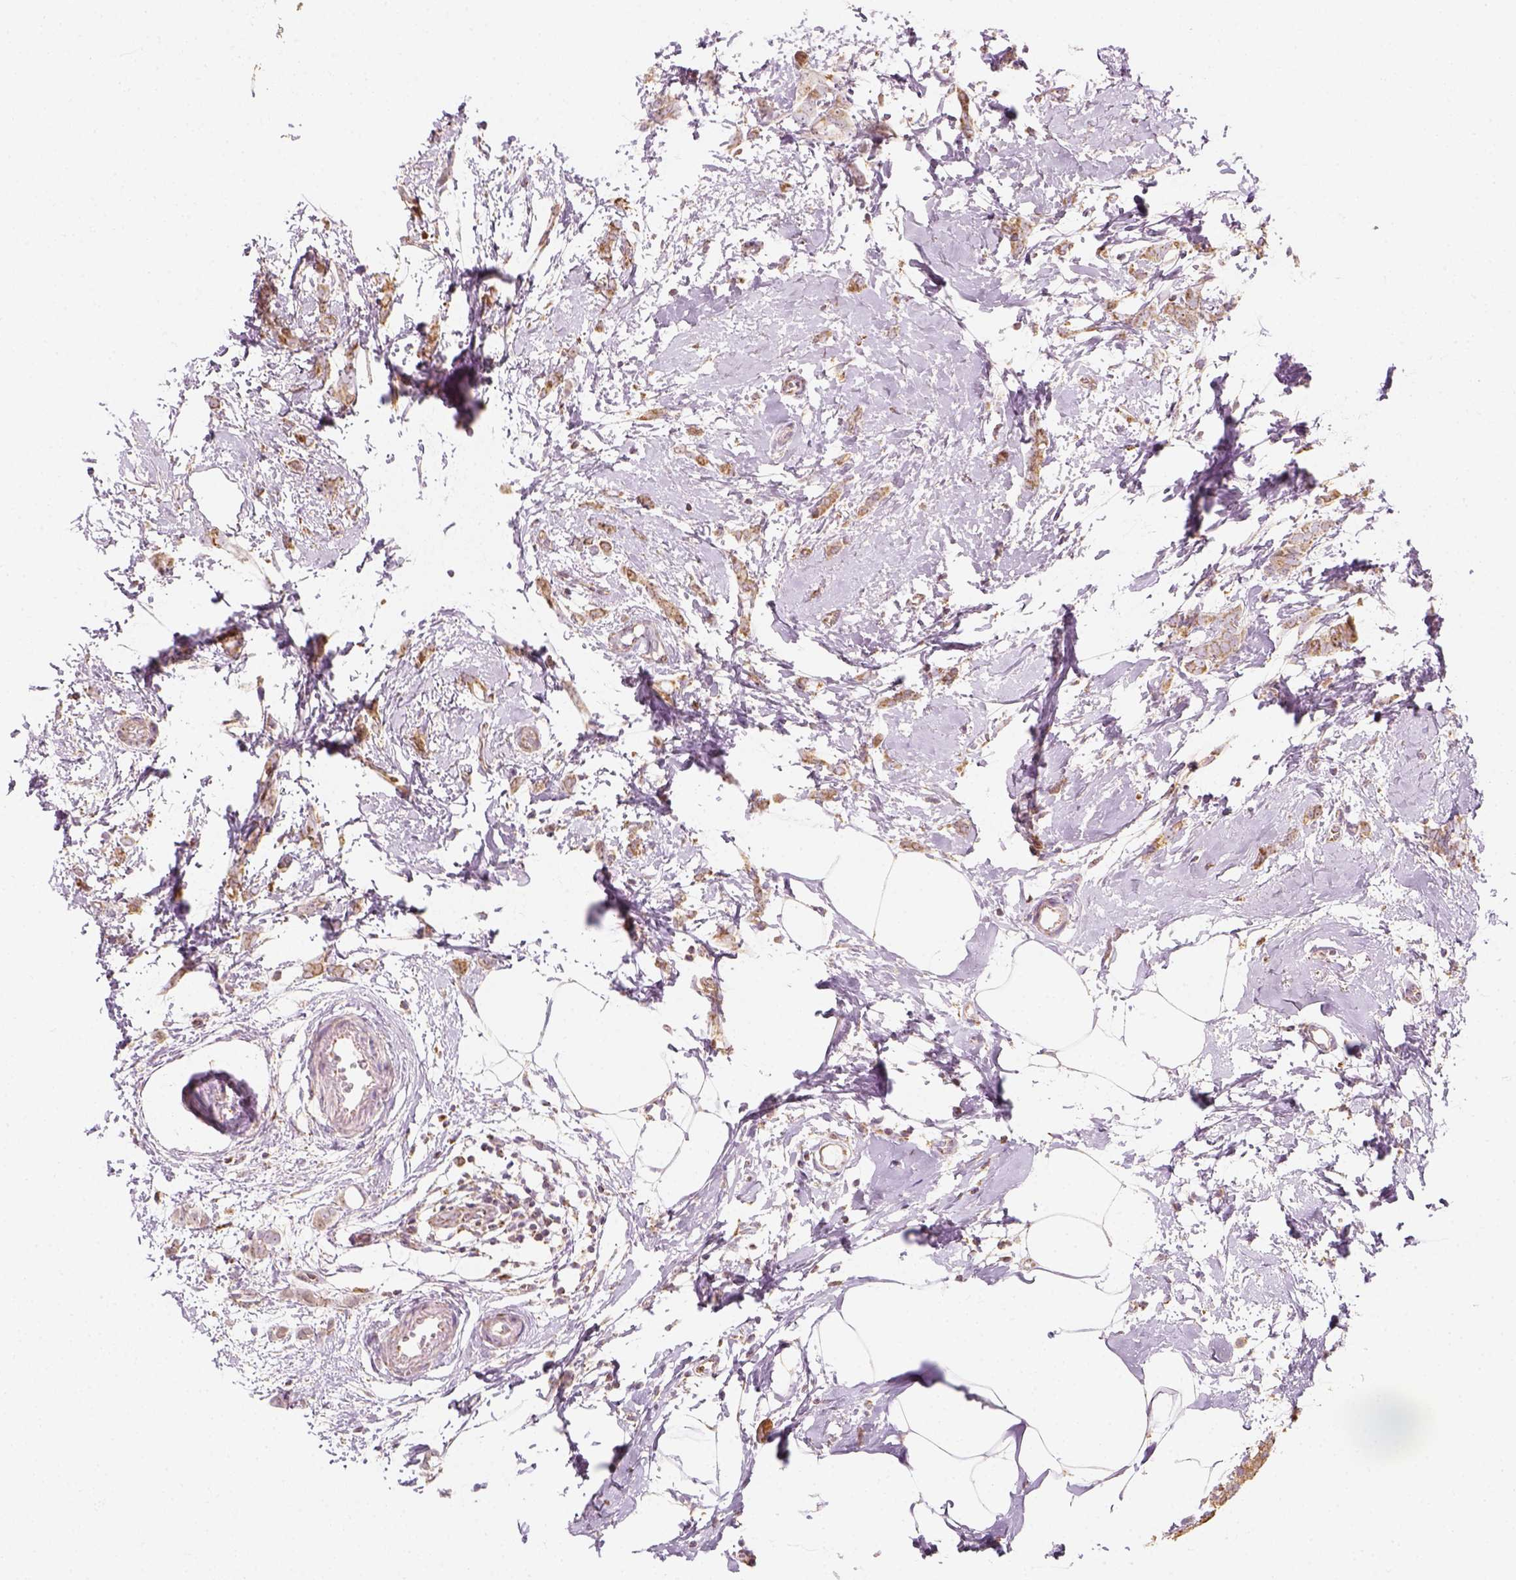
{"staining": {"intensity": "moderate", "quantity": ">75%", "location": "cytoplasmic/membranous"}, "tissue": "breast cancer", "cell_type": "Tumor cells", "image_type": "cancer", "snomed": [{"axis": "morphology", "description": "Duct carcinoma"}, {"axis": "topography", "description": "Breast"}], "caption": "Immunohistochemical staining of human breast invasive ductal carcinoma displays moderate cytoplasmic/membranous protein expression in approximately >75% of tumor cells. (brown staining indicates protein expression, while blue staining denotes nuclei).", "gene": "LCA5", "patient": {"sex": "female", "age": 40}}